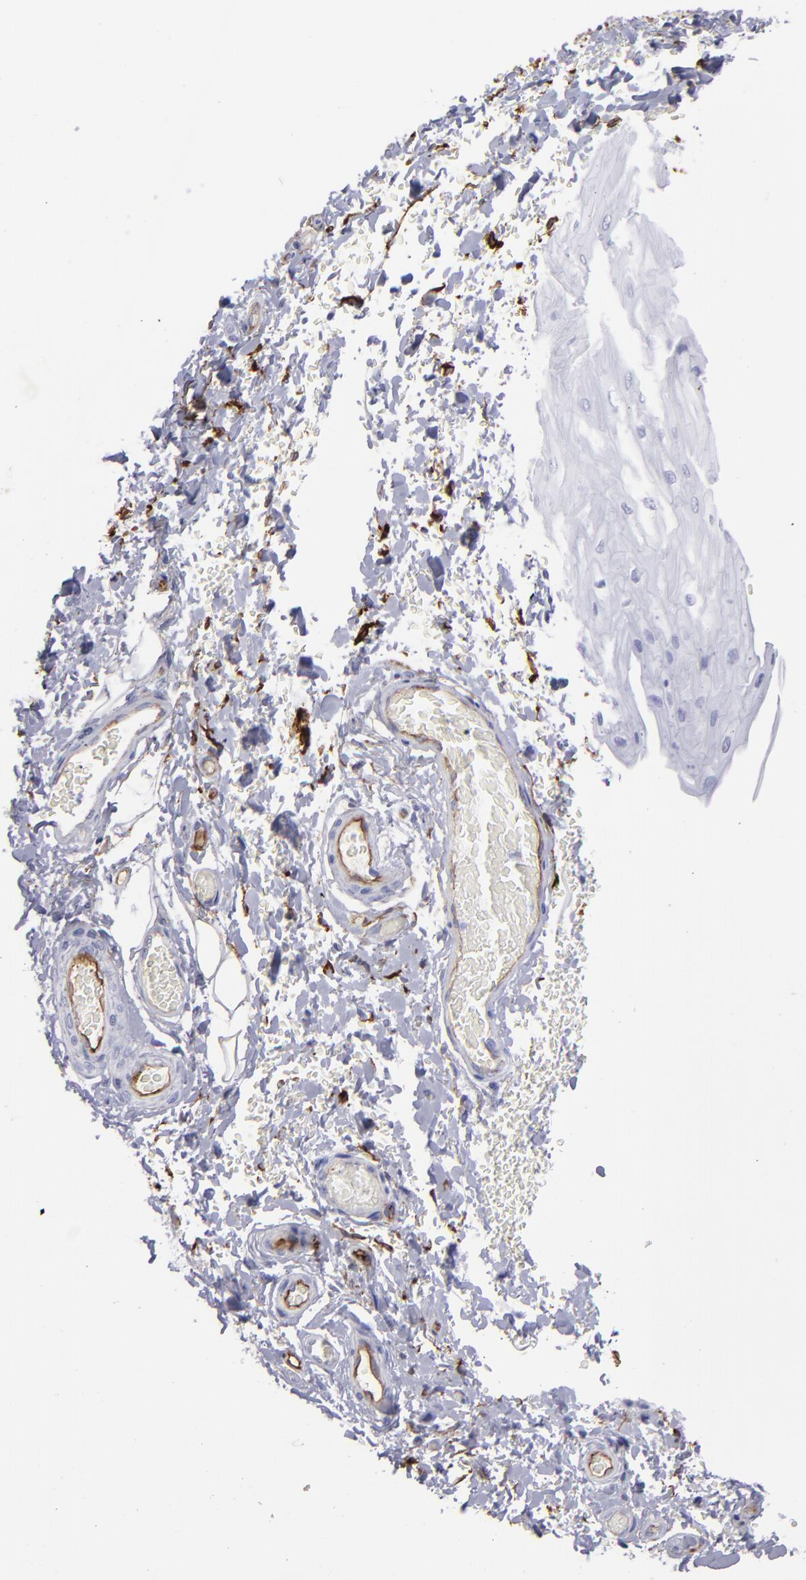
{"staining": {"intensity": "negative", "quantity": "none", "location": "none"}, "tissue": "esophagus", "cell_type": "Squamous epithelial cells", "image_type": "normal", "snomed": [{"axis": "morphology", "description": "Normal tissue, NOS"}, {"axis": "topography", "description": "Esophagus"}], "caption": "Human esophagus stained for a protein using IHC reveals no positivity in squamous epithelial cells.", "gene": "ACE", "patient": {"sex": "male", "age": 62}}